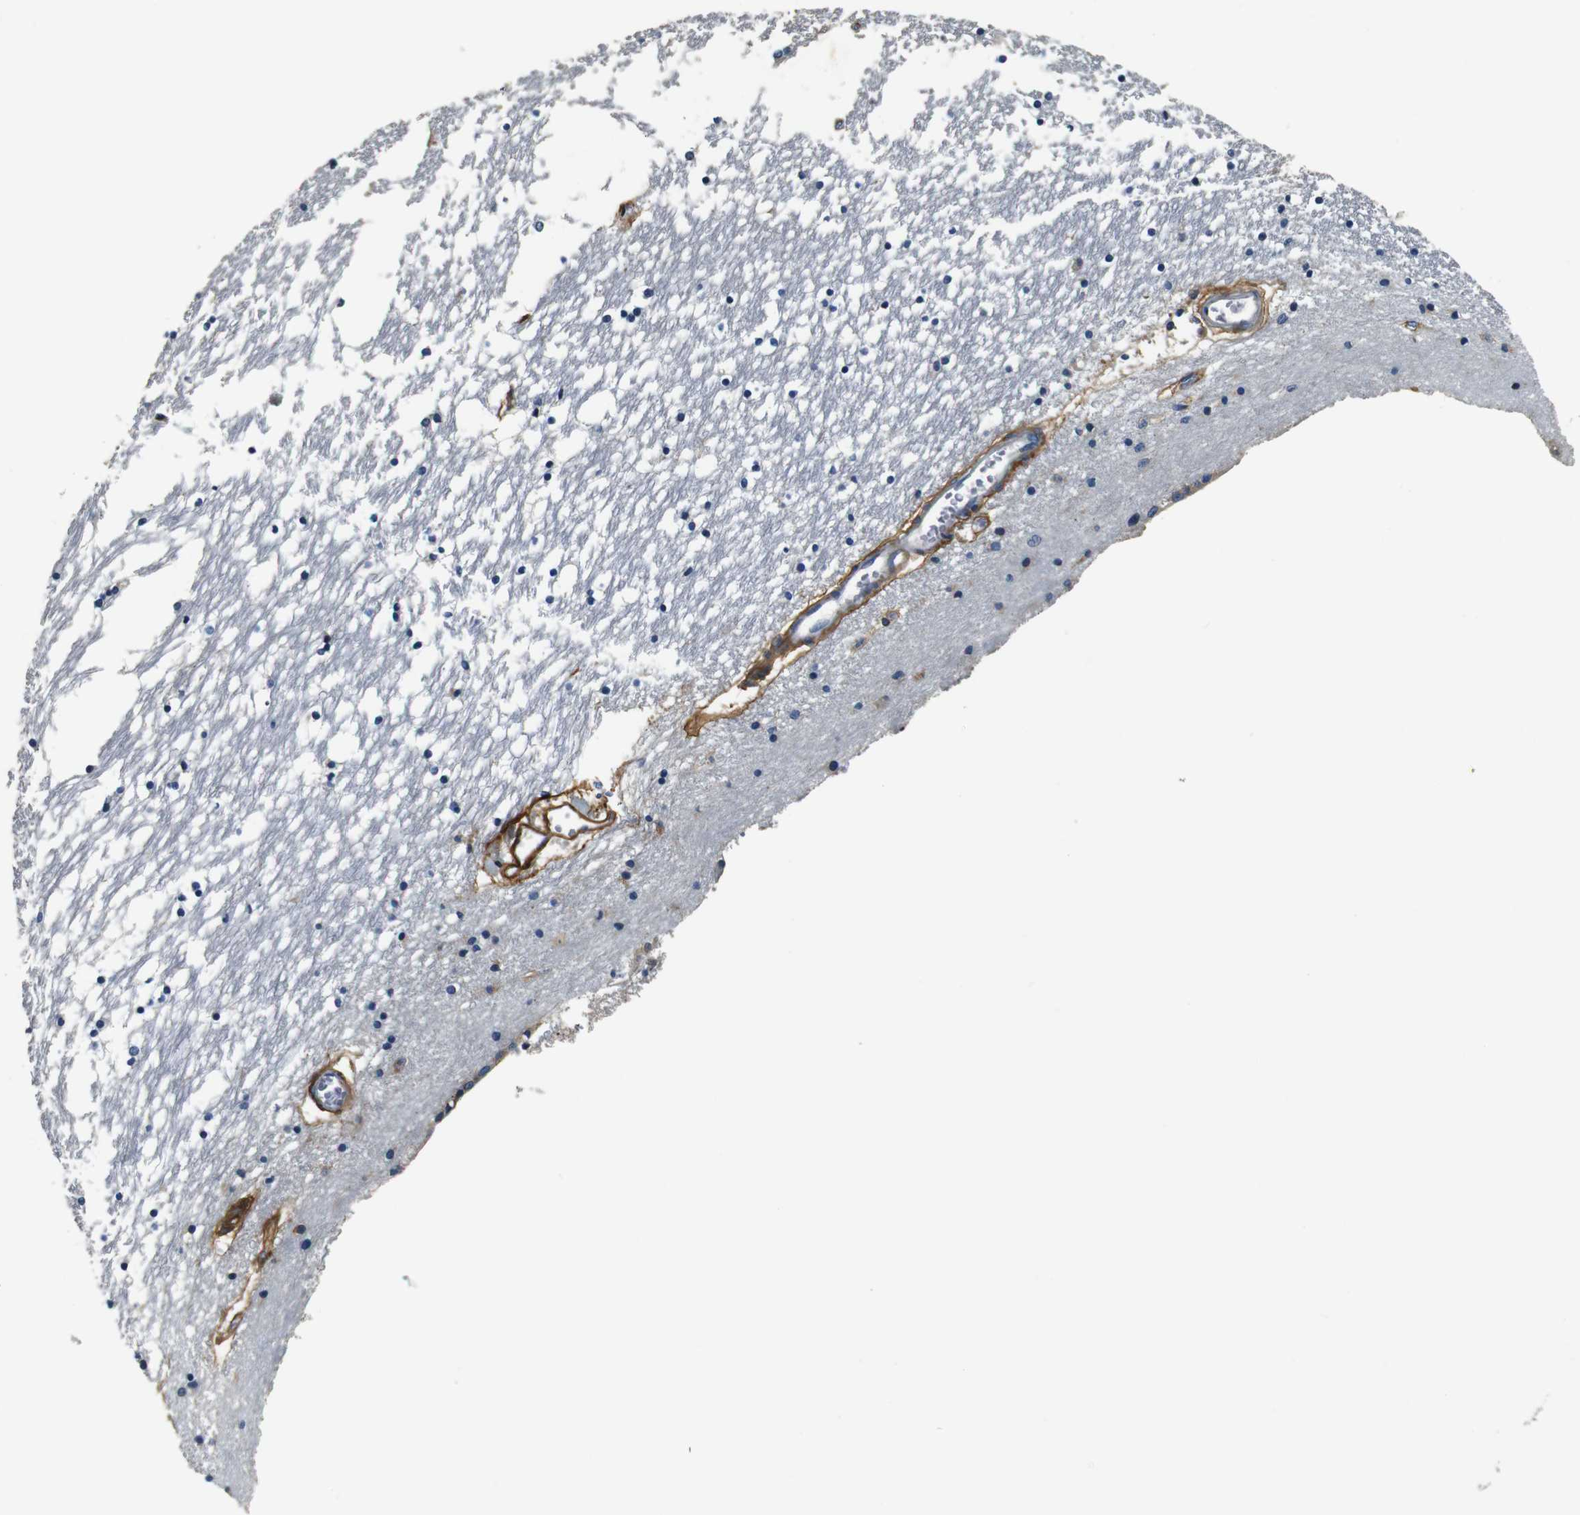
{"staining": {"intensity": "moderate", "quantity": "<25%", "location": "cytoplasmic/membranous"}, "tissue": "caudate", "cell_type": "Glial cells", "image_type": "normal", "snomed": [{"axis": "morphology", "description": "Normal tissue, NOS"}, {"axis": "topography", "description": "Lateral ventricle wall"}], "caption": "A high-resolution histopathology image shows immunohistochemistry staining of normal caudate, which reveals moderate cytoplasmic/membranous staining in approximately <25% of glial cells.", "gene": "COL1A1", "patient": {"sex": "male", "age": 45}}